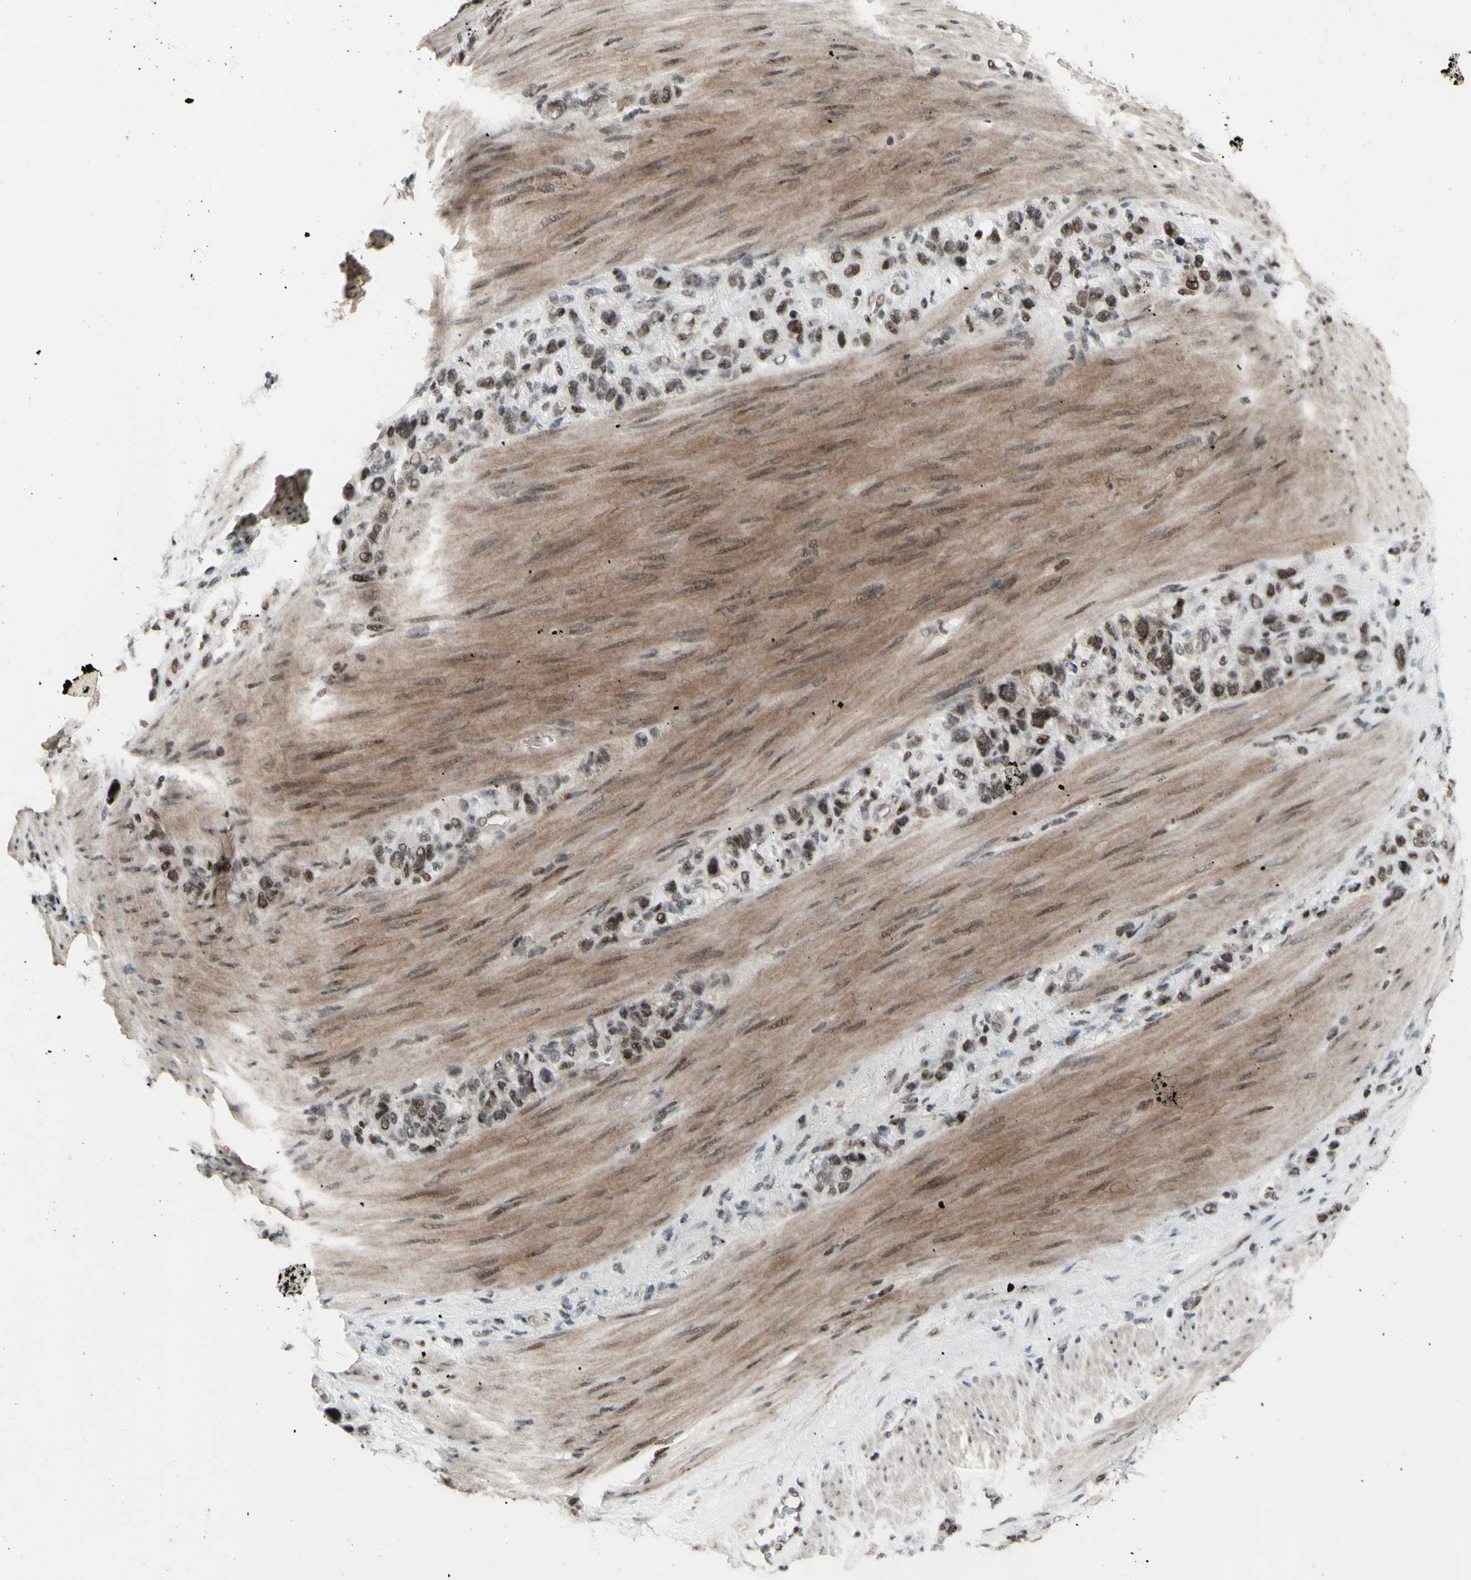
{"staining": {"intensity": "moderate", "quantity": "25%-75%", "location": "nuclear"}, "tissue": "stomach cancer", "cell_type": "Tumor cells", "image_type": "cancer", "snomed": [{"axis": "morphology", "description": "Adenocarcinoma, NOS"}, {"axis": "morphology", "description": "Adenocarcinoma, High grade"}, {"axis": "topography", "description": "Stomach, upper"}, {"axis": "topography", "description": "Stomach, lower"}], "caption": "DAB (3,3'-diaminobenzidine) immunohistochemical staining of stomach adenocarcinoma (high-grade) demonstrates moderate nuclear protein staining in approximately 25%-75% of tumor cells.", "gene": "SUPT6H", "patient": {"sex": "female", "age": 65}}